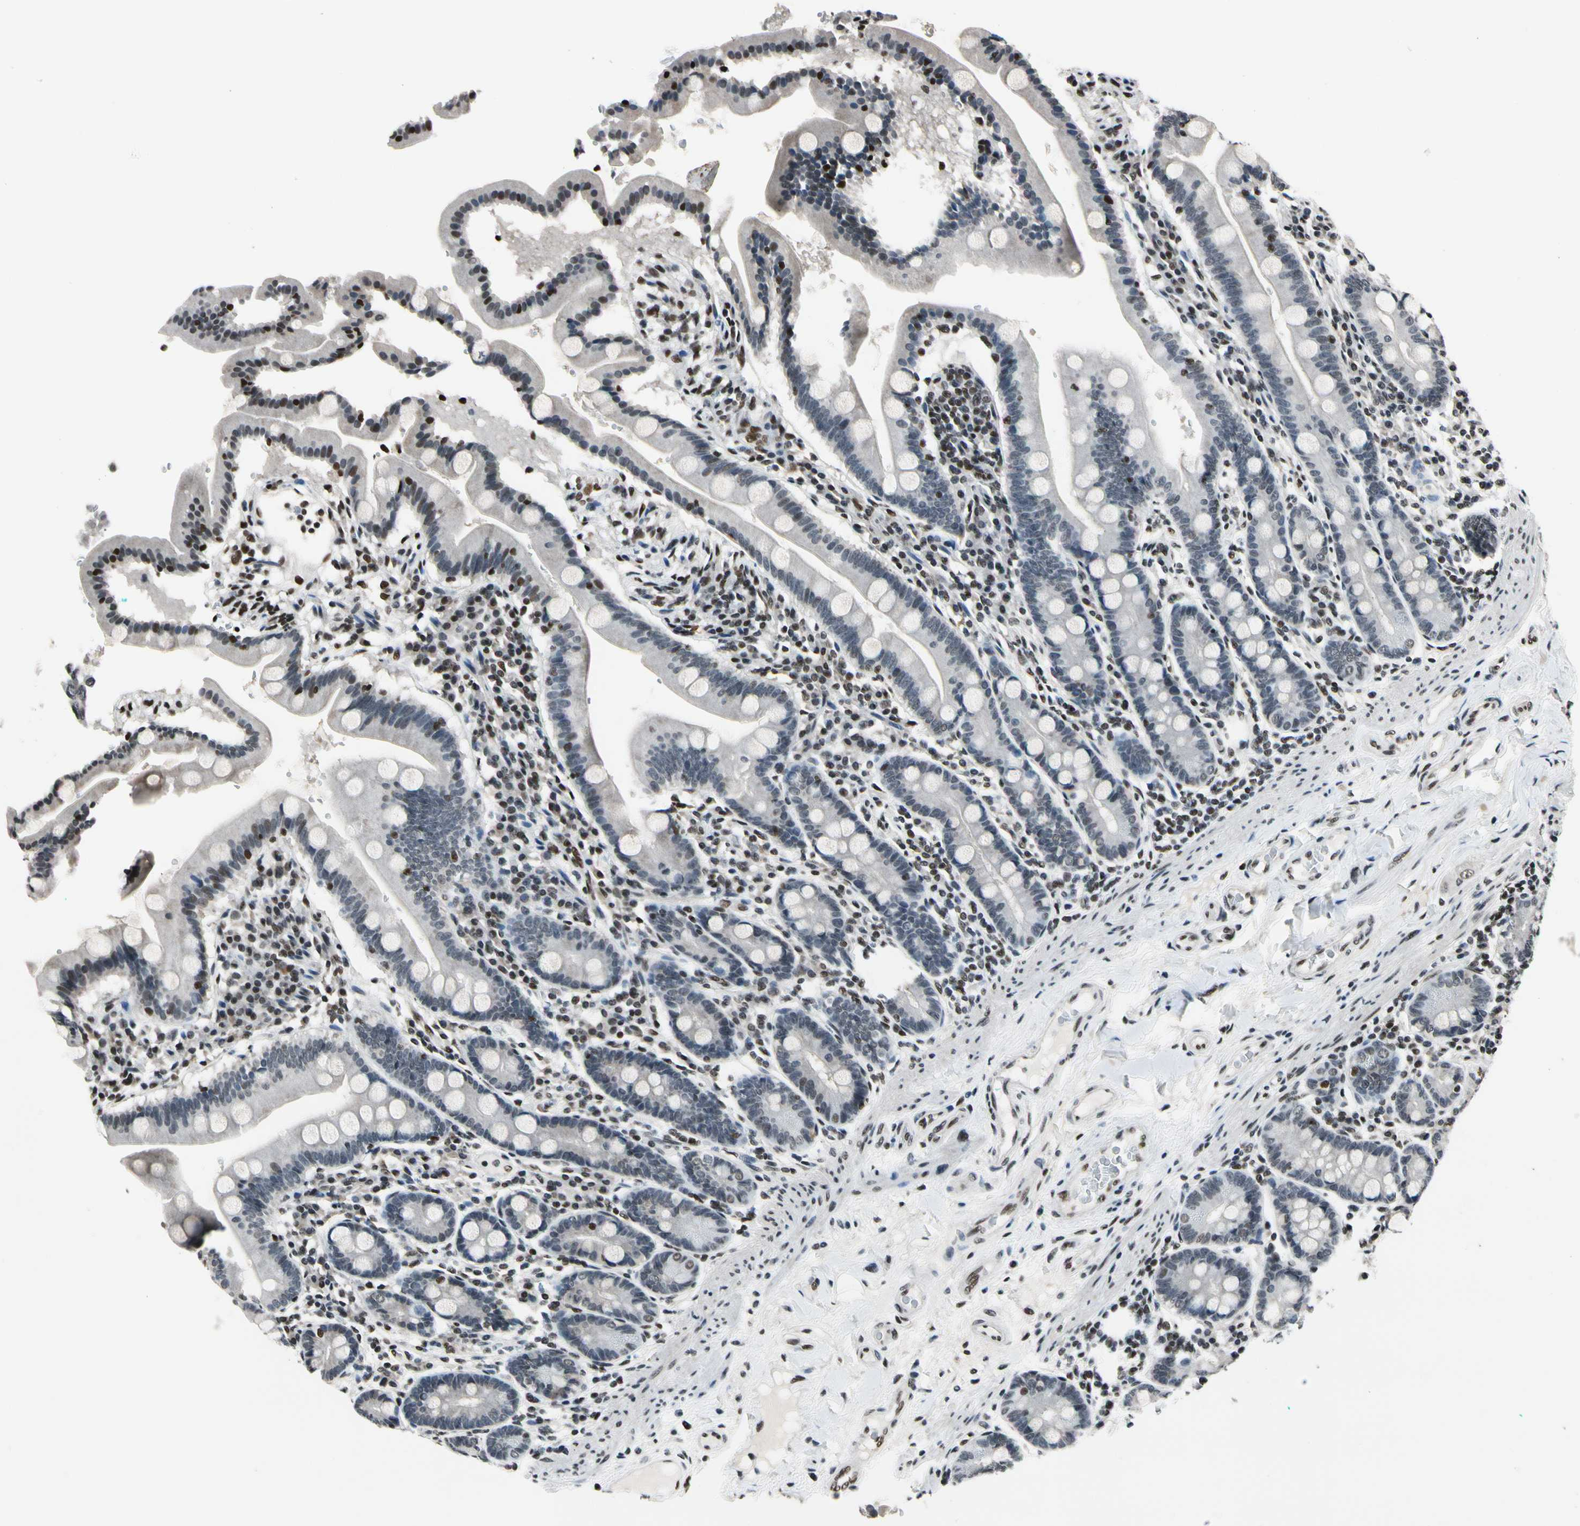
{"staining": {"intensity": "moderate", "quantity": "<25%", "location": "nuclear"}, "tissue": "duodenum", "cell_type": "Glandular cells", "image_type": "normal", "snomed": [{"axis": "morphology", "description": "Normal tissue, NOS"}, {"axis": "topography", "description": "Duodenum"}], "caption": "About <25% of glandular cells in normal duodenum display moderate nuclear protein positivity as visualized by brown immunohistochemical staining.", "gene": "RECQL", "patient": {"sex": "male", "age": 50}}